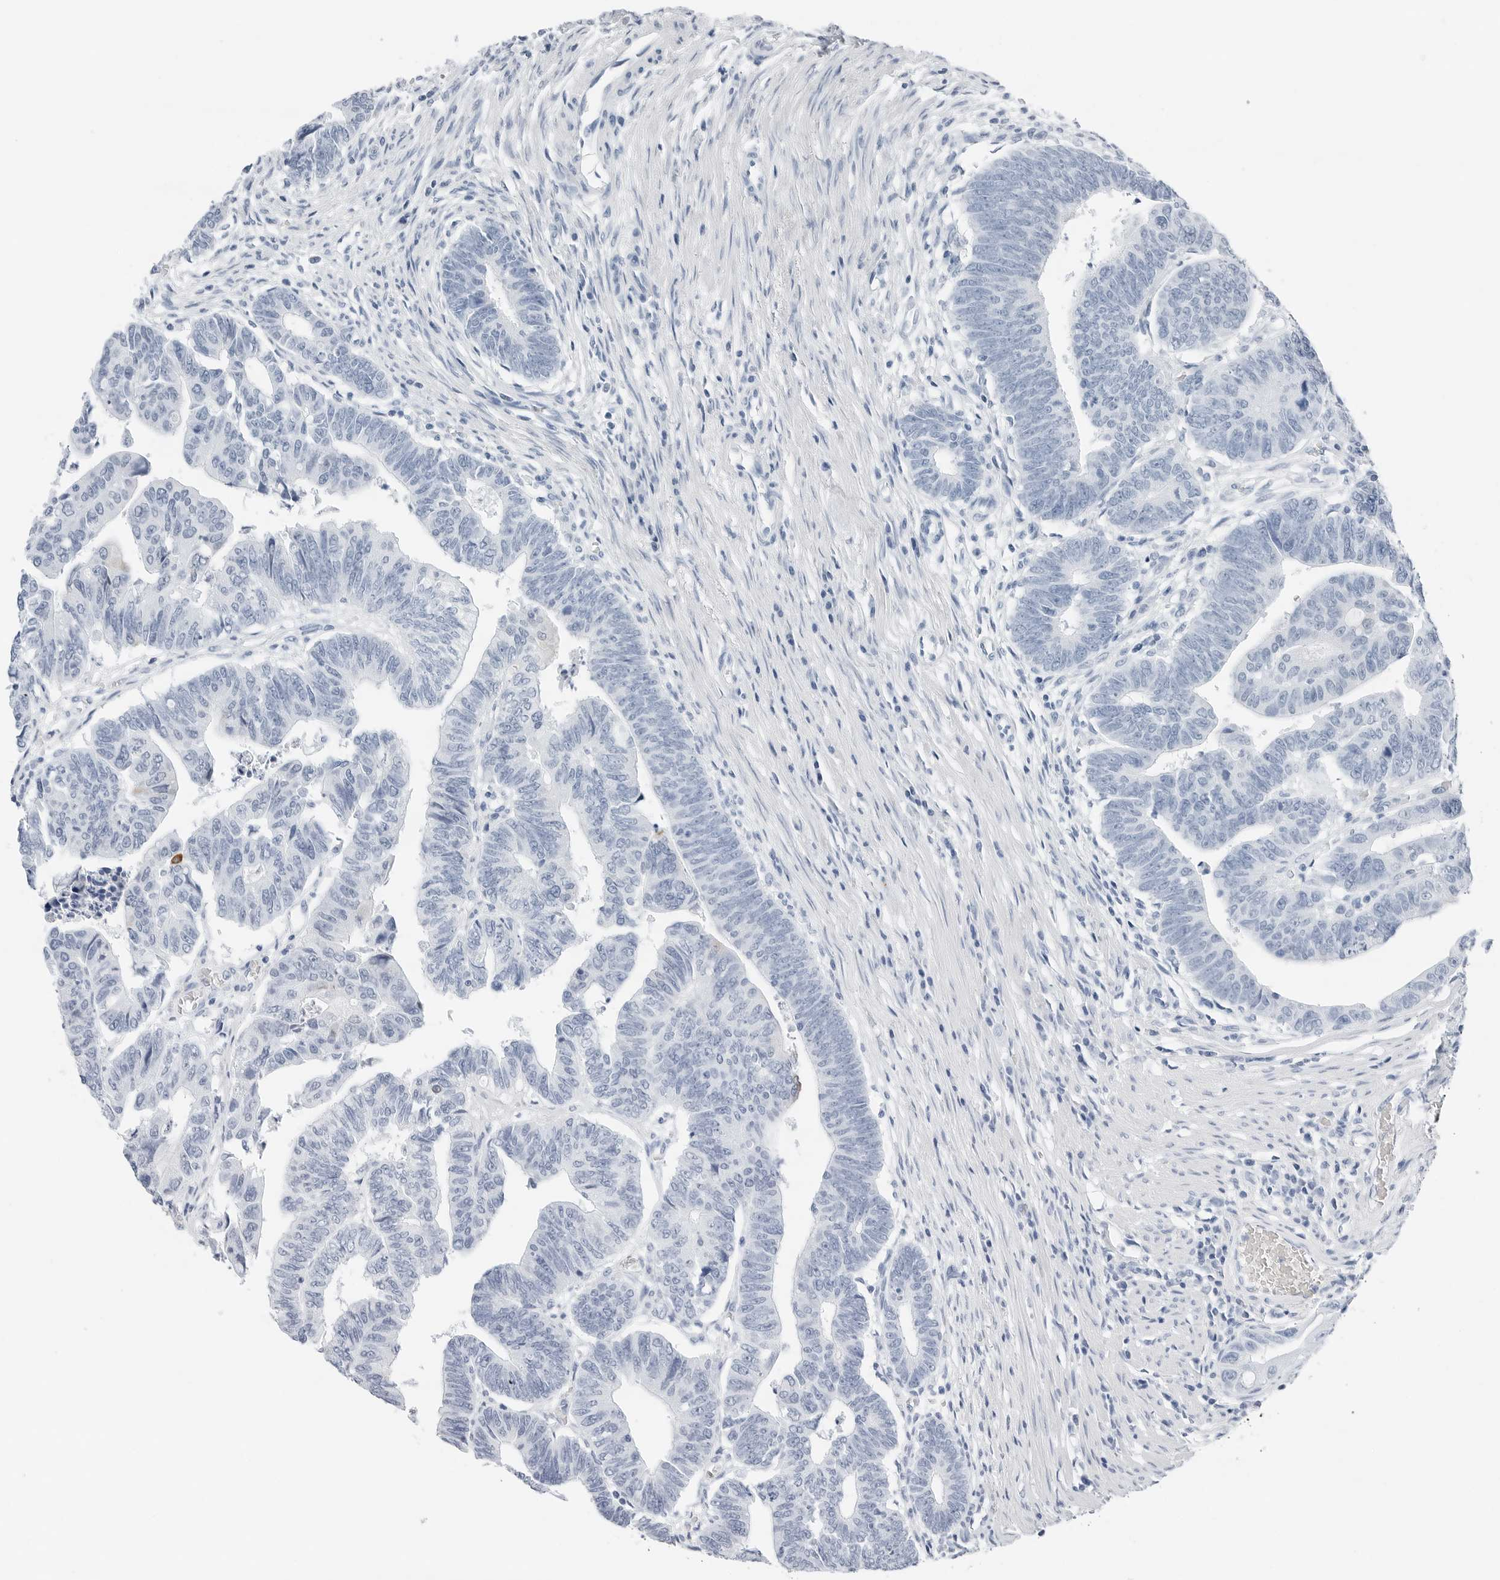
{"staining": {"intensity": "negative", "quantity": "none", "location": "none"}, "tissue": "colorectal cancer", "cell_type": "Tumor cells", "image_type": "cancer", "snomed": [{"axis": "morphology", "description": "Adenocarcinoma, NOS"}, {"axis": "topography", "description": "Rectum"}], "caption": "Tumor cells show no significant protein positivity in colorectal adenocarcinoma. (Immunohistochemistry, brightfield microscopy, high magnification).", "gene": "SLPI", "patient": {"sex": "female", "age": 65}}